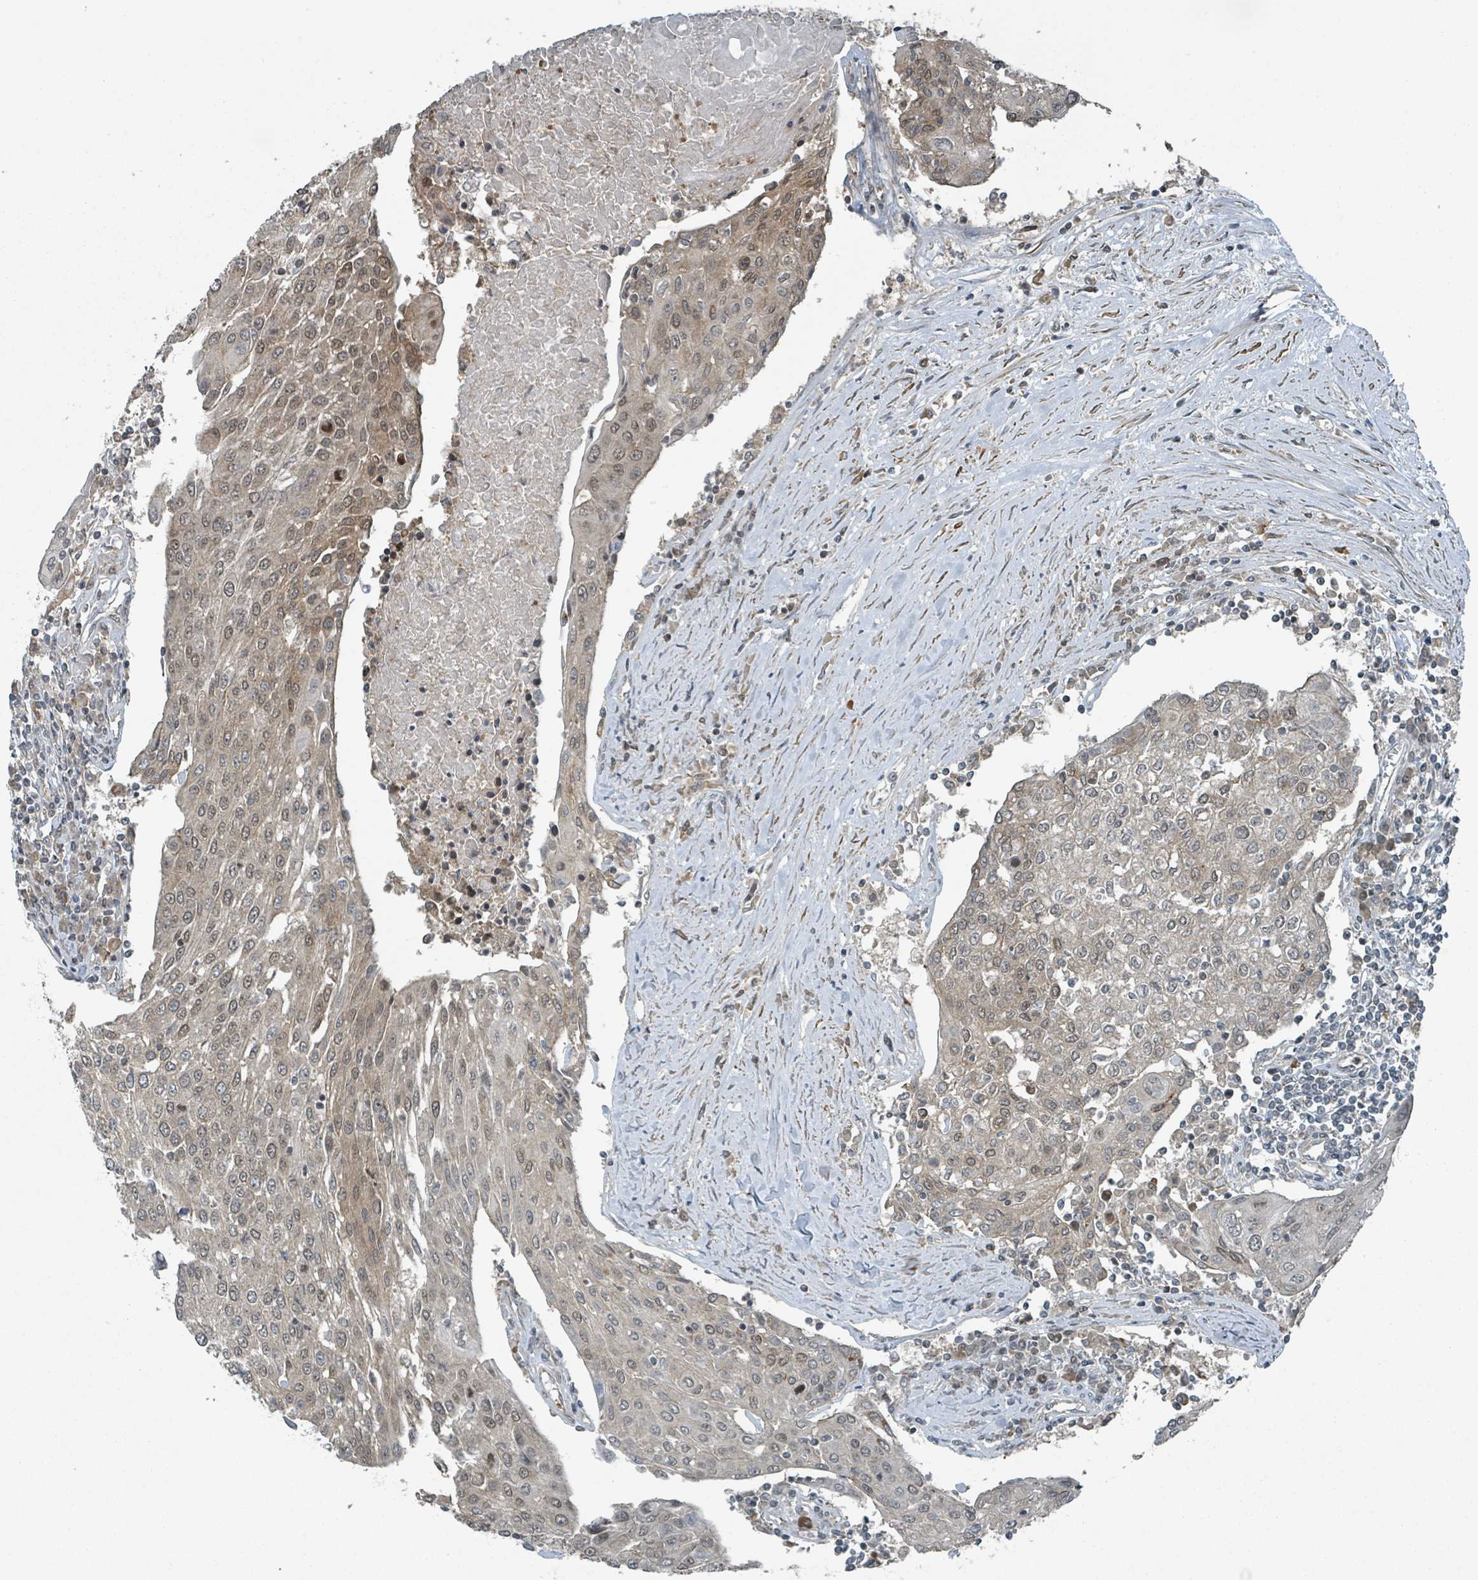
{"staining": {"intensity": "weak", "quantity": ">75%", "location": "cytoplasmic/membranous,nuclear"}, "tissue": "urothelial cancer", "cell_type": "Tumor cells", "image_type": "cancer", "snomed": [{"axis": "morphology", "description": "Urothelial carcinoma, High grade"}, {"axis": "topography", "description": "Urinary bladder"}], "caption": "Immunohistochemical staining of human urothelial cancer shows low levels of weak cytoplasmic/membranous and nuclear protein expression in about >75% of tumor cells.", "gene": "PHIP", "patient": {"sex": "female", "age": 85}}